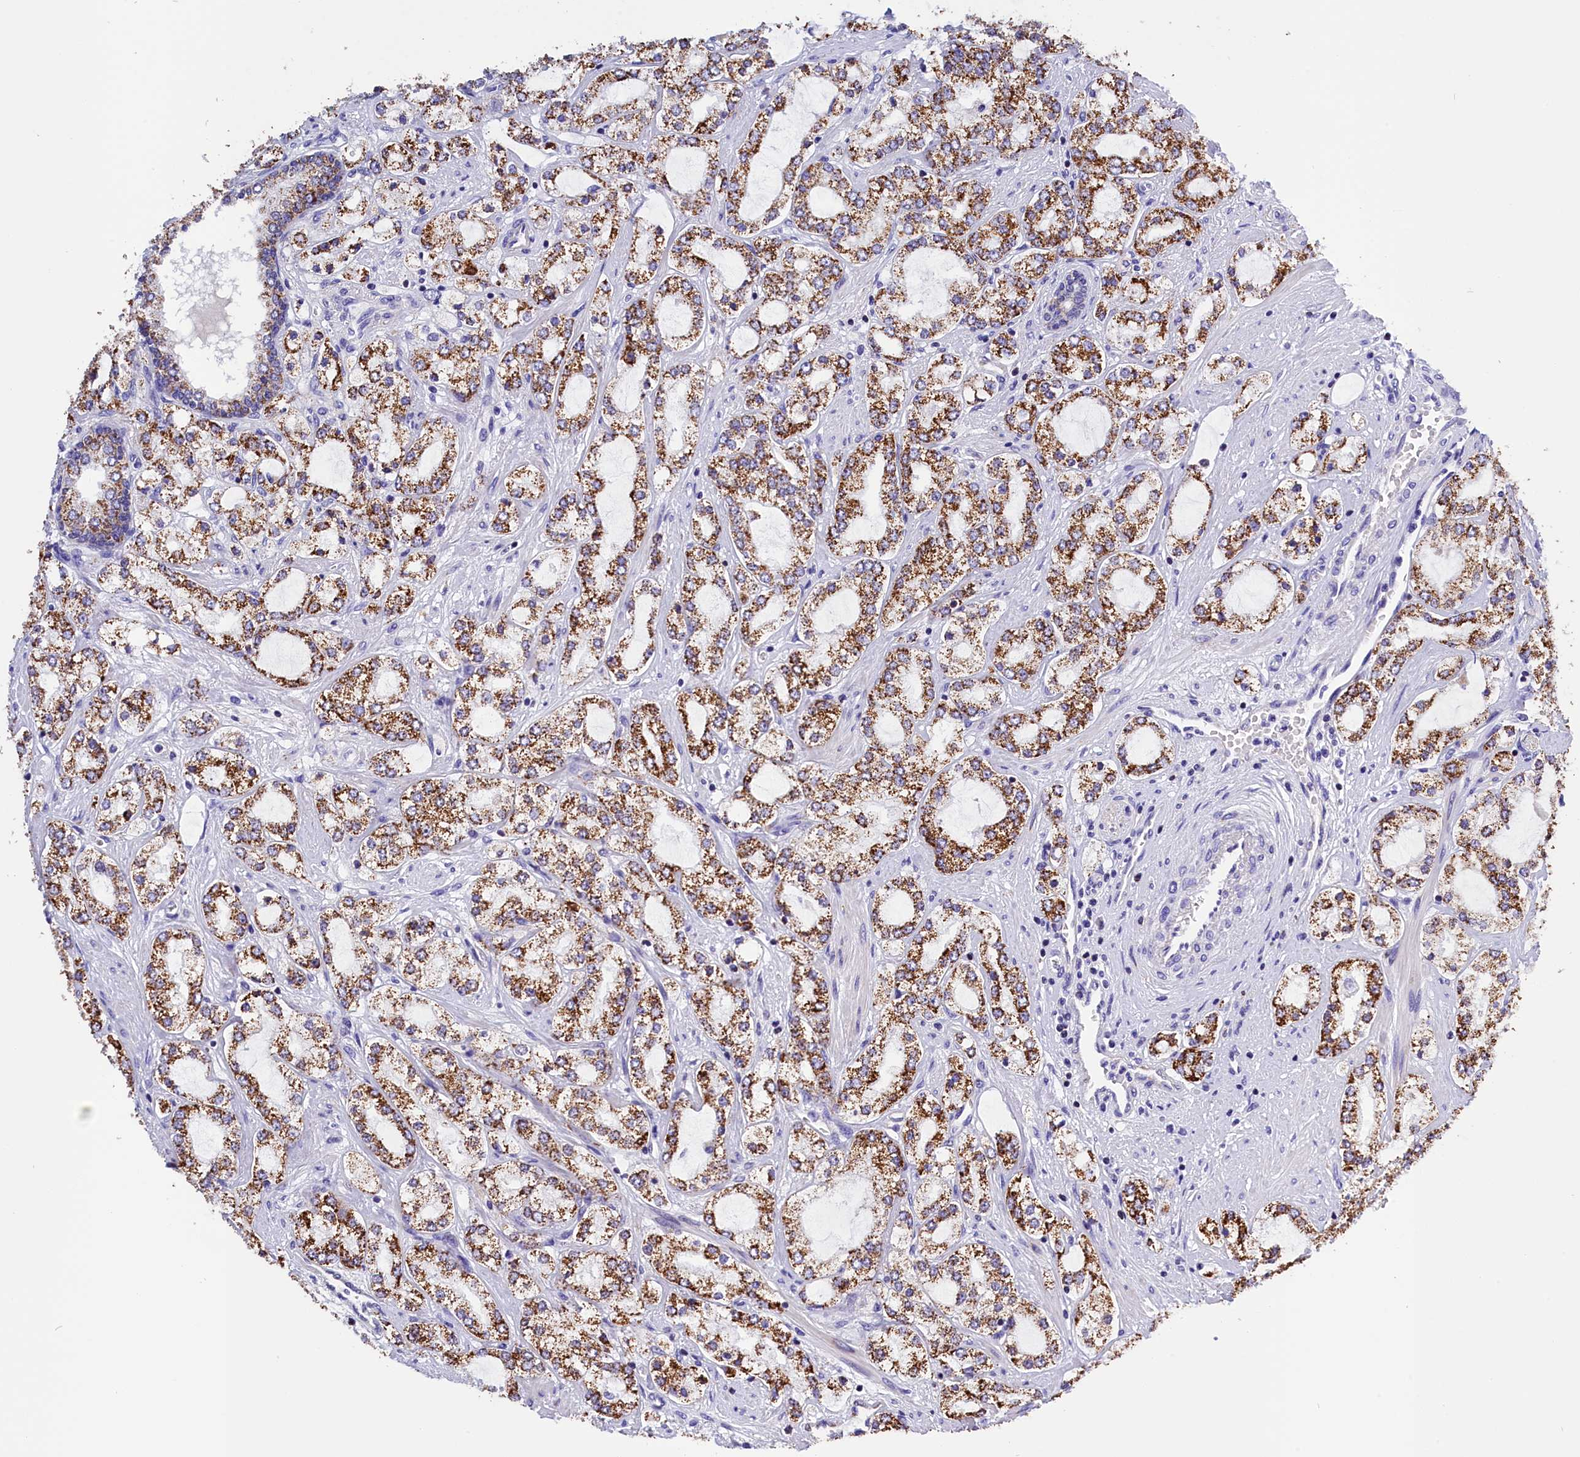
{"staining": {"intensity": "strong", "quantity": ">75%", "location": "cytoplasmic/membranous"}, "tissue": "prostate cancer", "cell_type": "Tumor cells", "image_type": "cancer", "snomed": [{"axis": "morphology", "description": "Adenocarcinoma, High grade"}, {"axis": "topography", "description": "Prostate"}], "caption": "Brown immunohistochemical staining in human prostate cancer (high-grade adenocarcinoma) demonstrates strong cytoplasmic/membranous positivity in approximately >75% of tumor cells. The staining is performed using DAB (3,3'-diaminobenzidine) brown chromogen to label protein expression. The nuclei are counter-stained blue using hematoxylin.", "gene": "ABAT", "patient": {"sex": "male", "age": 64}}